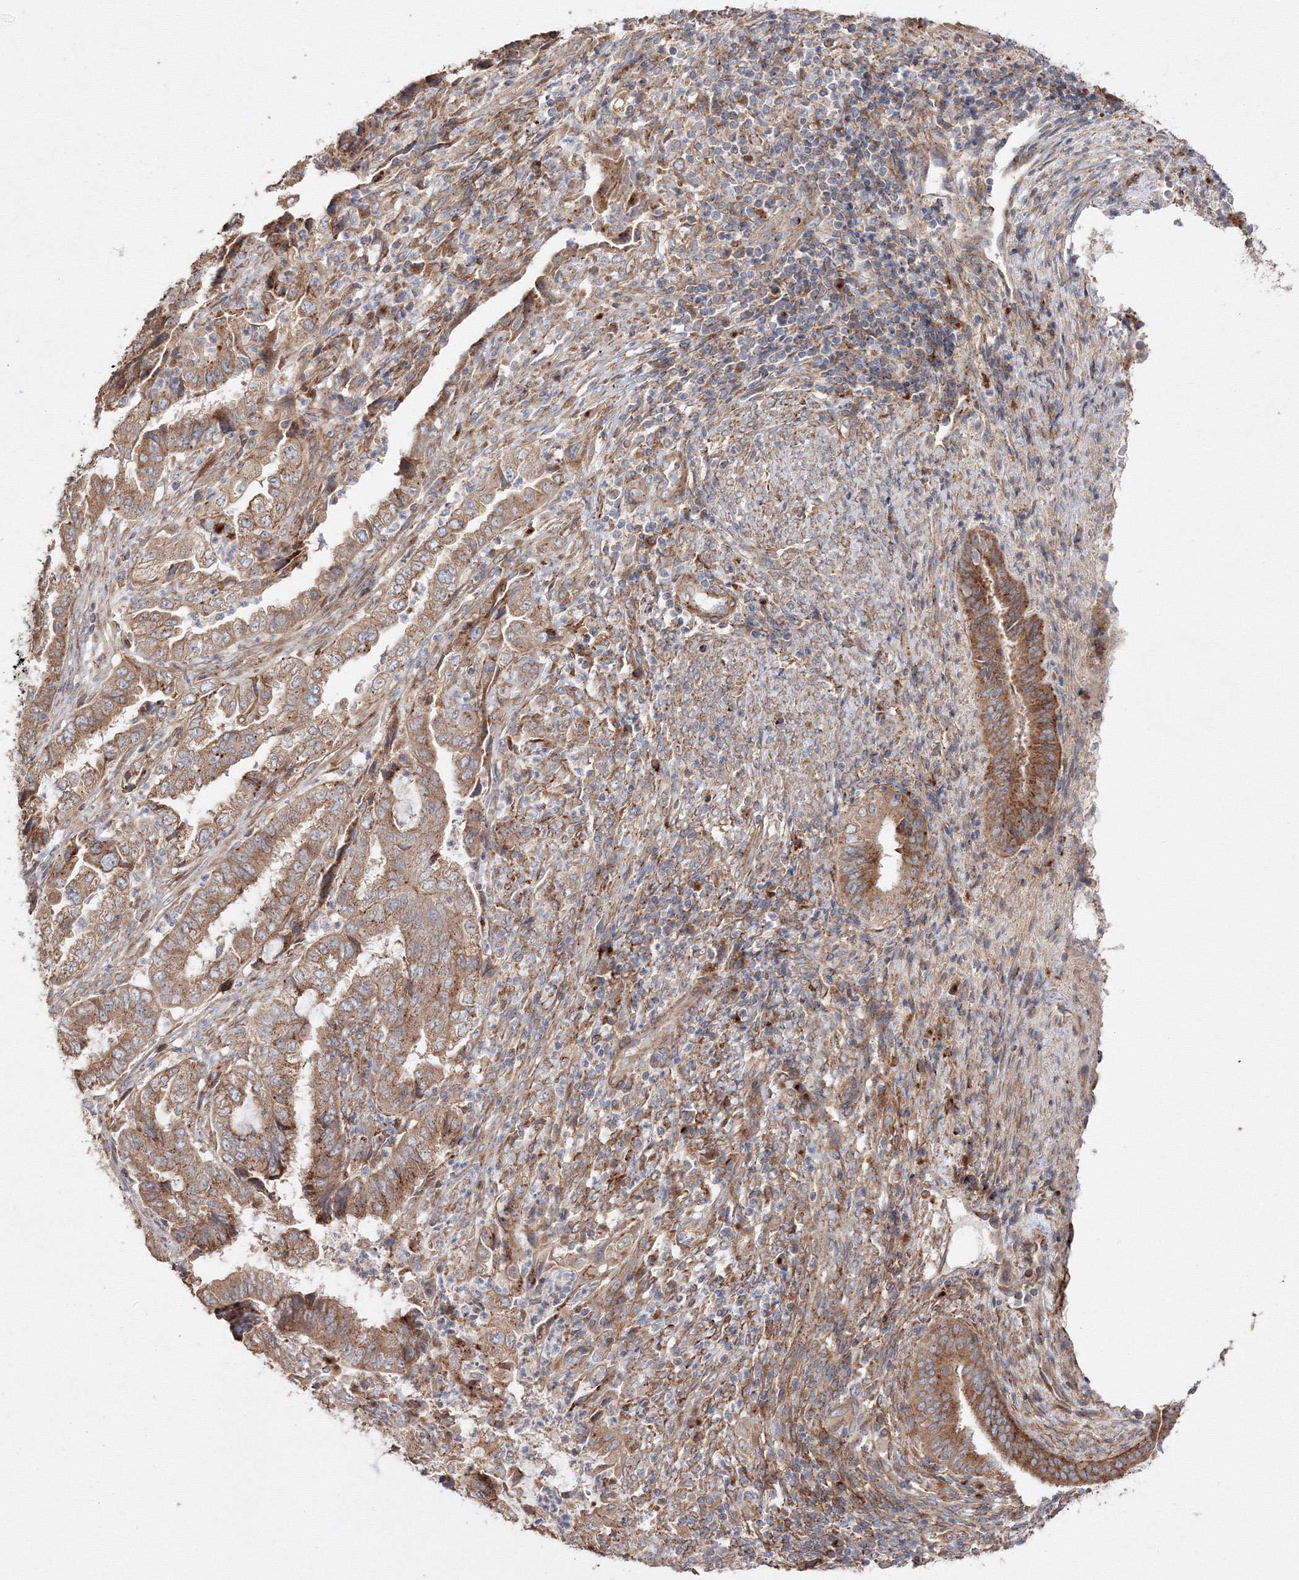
{"staining": {"intensity": "moderate", "quantity": ">75%", "location": "cytoplasmic/membranous"}, "tissue": "endometrial cancer", "cell_type": "Tumor cells", "image_type": "cancer", "snomed": [{"axis": "morphology", "description": "Adenocarcinoma, NOS"}, {"axis": "topography", "description": "Endometrium"}], "caption": "IHC (DAB) staining of adenocarcinoma (endometrial) shows moderate cytoplasmic/membranous protein positivity in about >75% of tumor cells.", "gene": "DDO", "patient": {"sex": "female", "age": 51}}